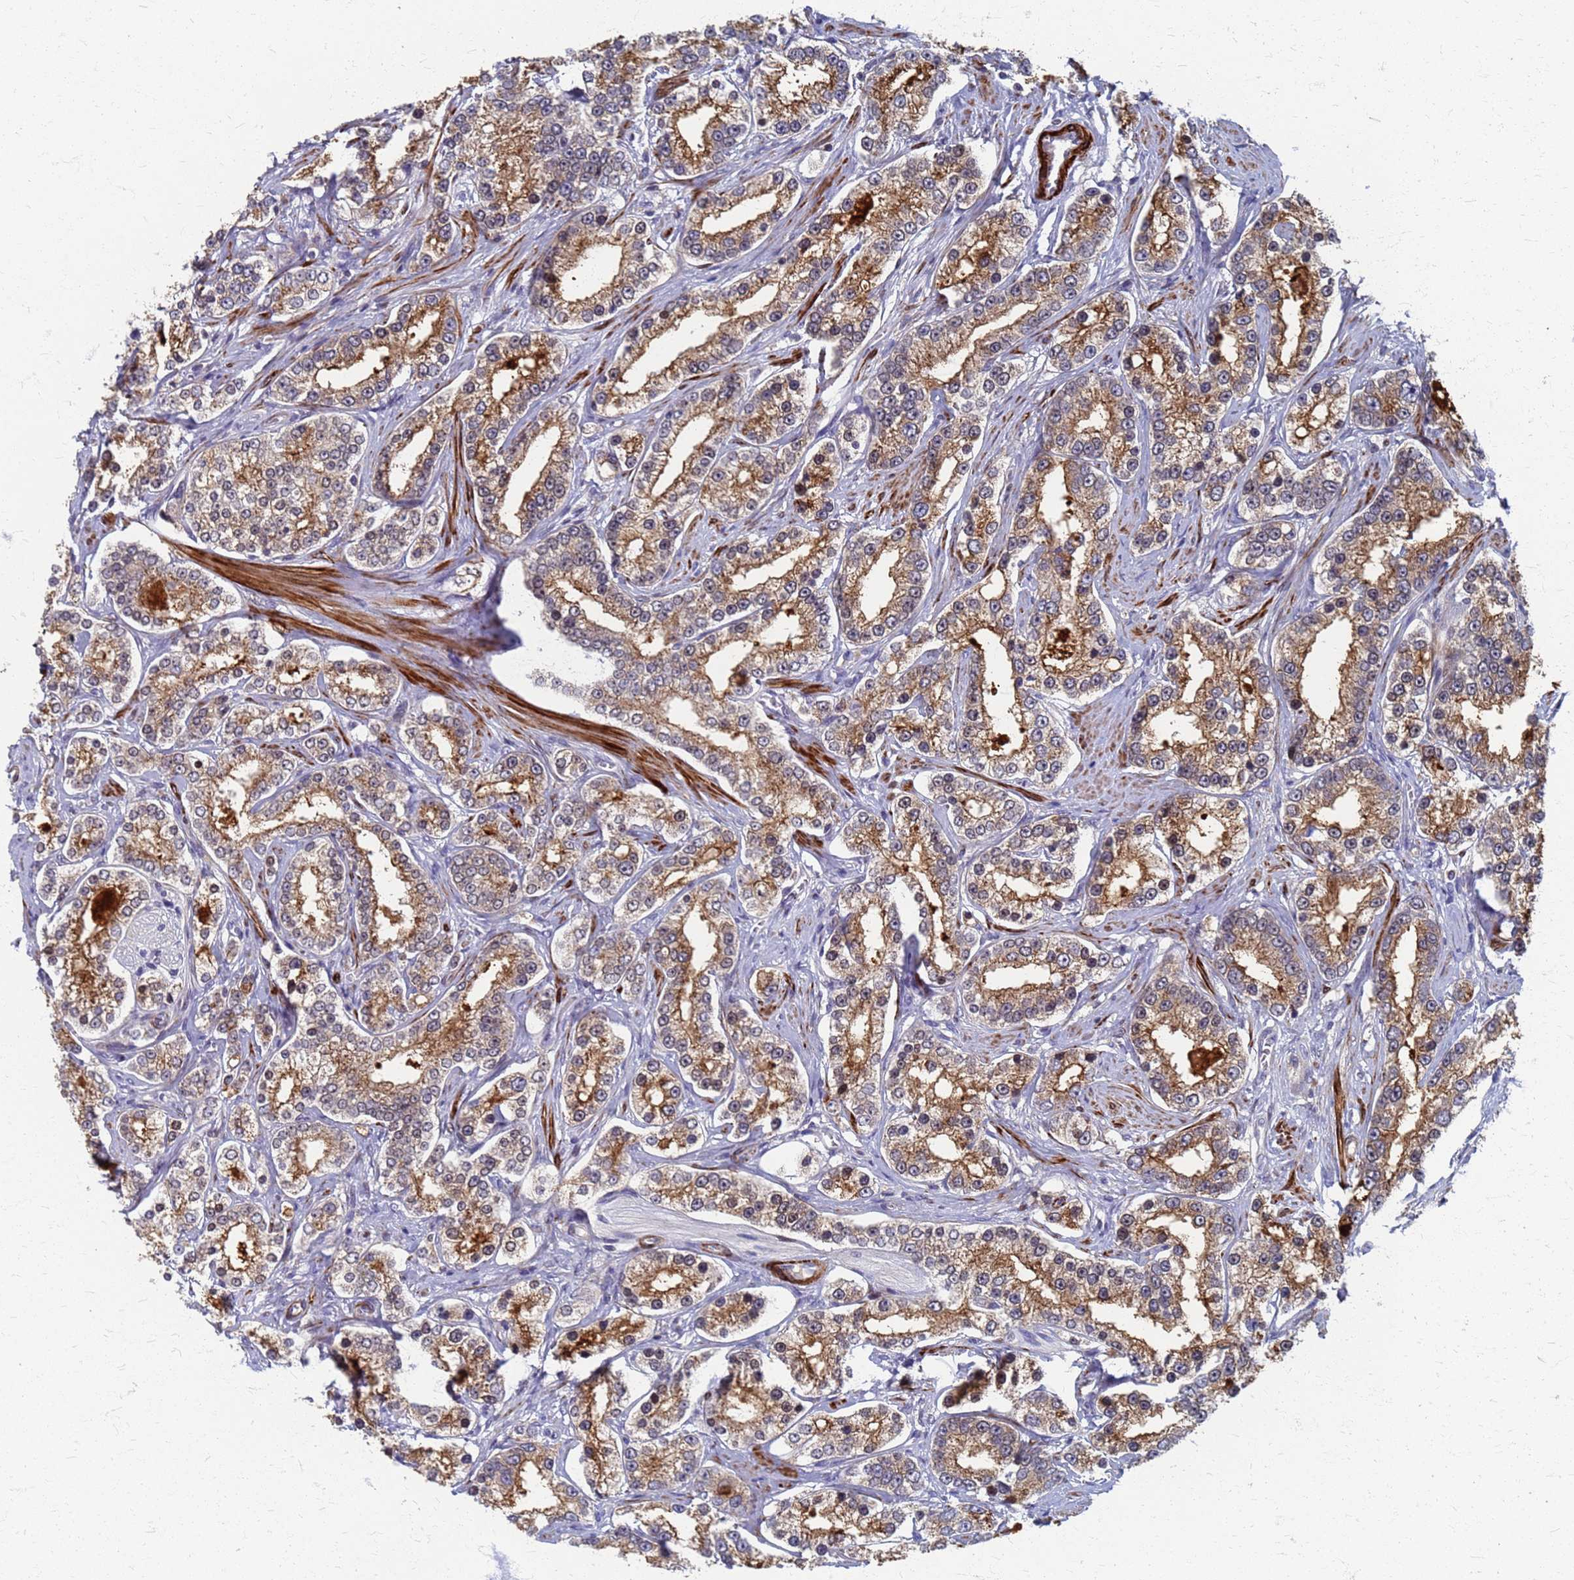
{"staining": {"intensity": "moderate", "quantity": ">75%", "location": "cytoplasmic/membranous"}, "tissue": "prostate cancer", "cell_type": "Tumor cells", "image_type": "cancer", "snomed": [{"axis": "morphology", "description": "Normal tissue, NOS"}, {"axis": "morphology", "description": "Adenocarcinoma, High grade"}, {"axis": "topography", "description": "Prostate"}], "caption": "The histopathology image shows a brown stain indicating the presence of a protein in the cytoplasmic/membranous of tumor cells in prostate cancer (high-grade adenocarcinoma).", "gene": "ATPAF1", "patient": {"sex": "male", "age": 83}}